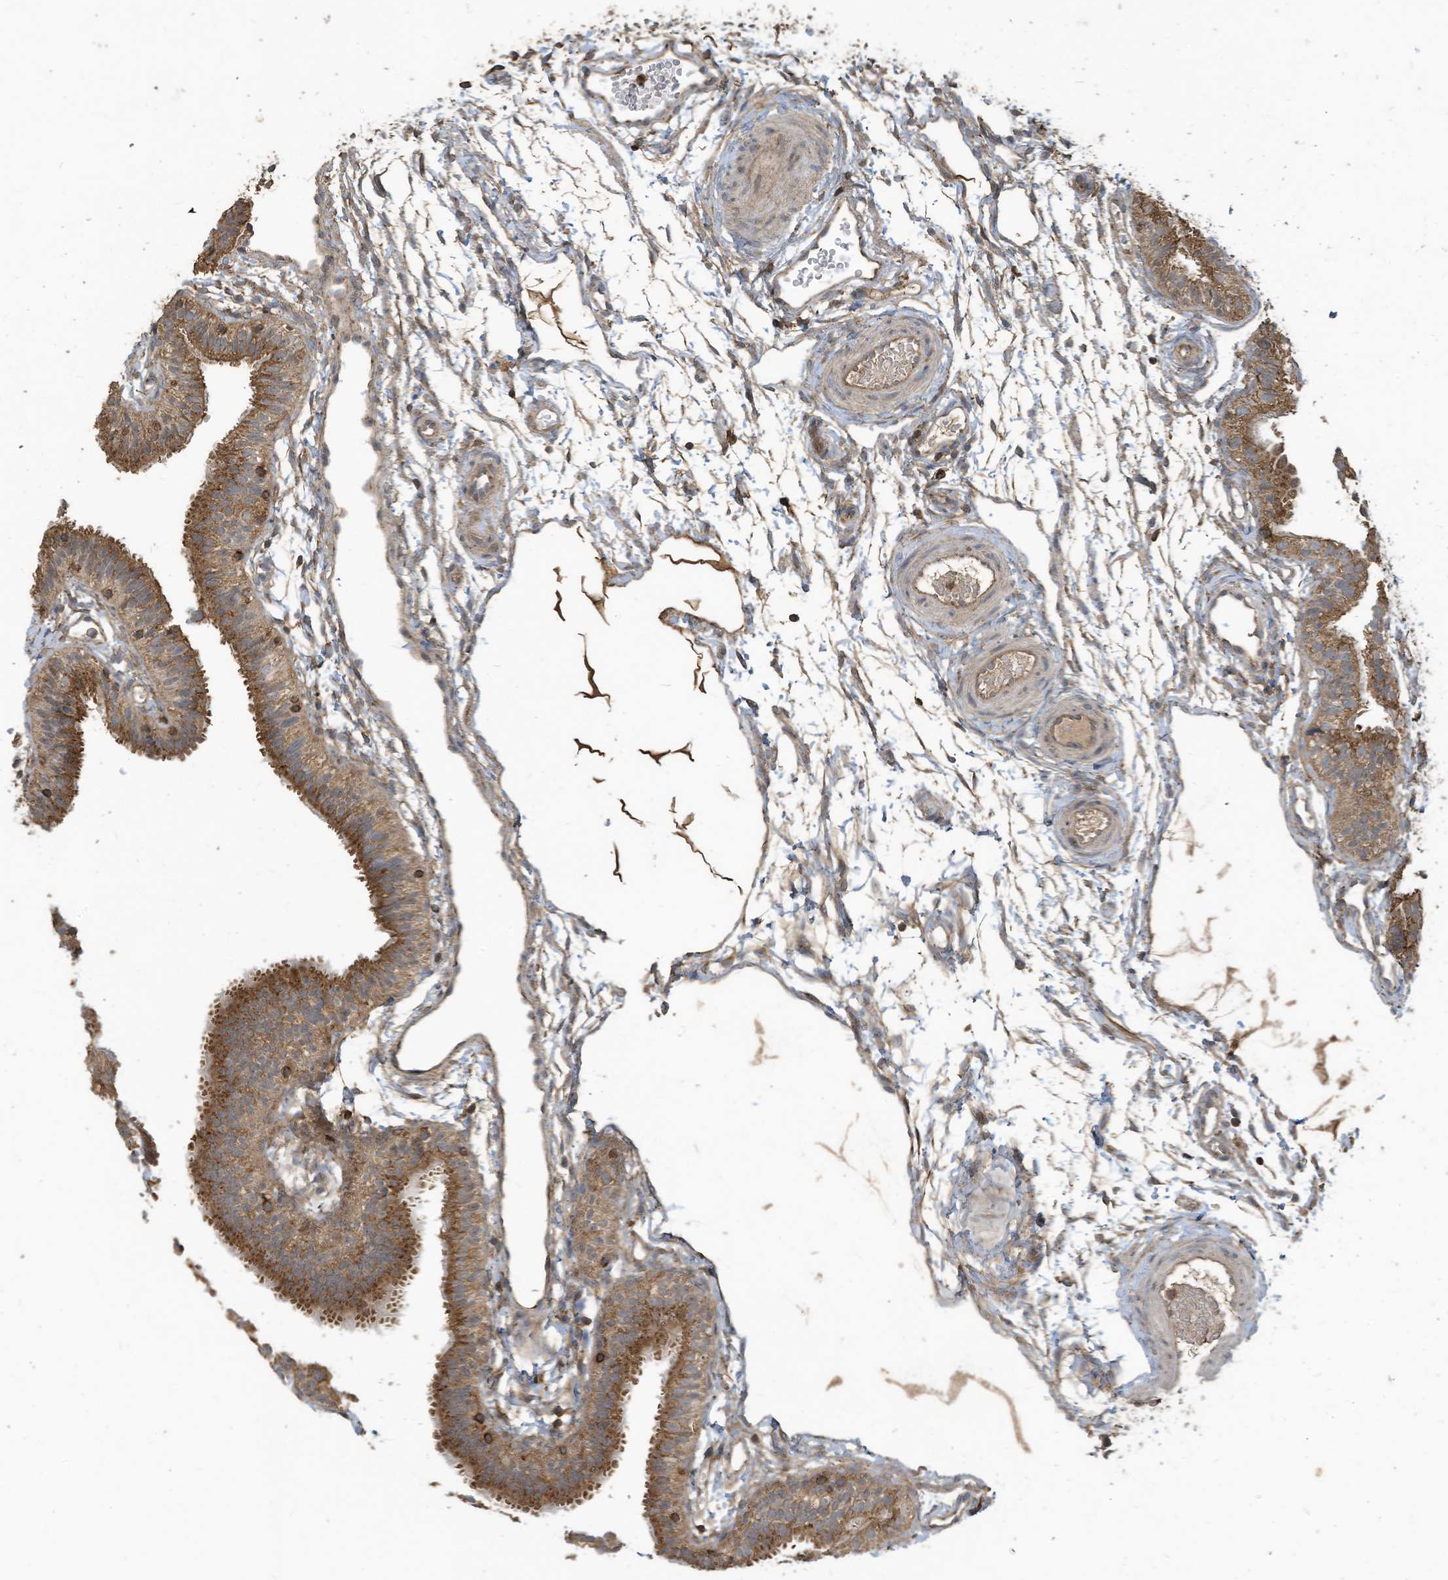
{"staining": {"intensity": "moderate", "quantity": ">75%", "location": "cytoplasmic/membranous"}, "tissue": "fallopian tube", "cell_type": "Glandular cells", "image_type": "normal", "snomed": [{"axis": "morphology", "description": "Normal tissue, NOS"}, {"axis": "topography", "description": "Fallopian tube"}], "caption": "The immunohistochemical stain highlights moderate cytoplasmic/membranous staining in glandular cells of normal fallopian tube. Using DAB (brown) and hematoxylin (blue) stains, captured at high magnification using brightfield microscopy.", "gene": "COX10", "patient": {"sex": "female", "age": 35}}